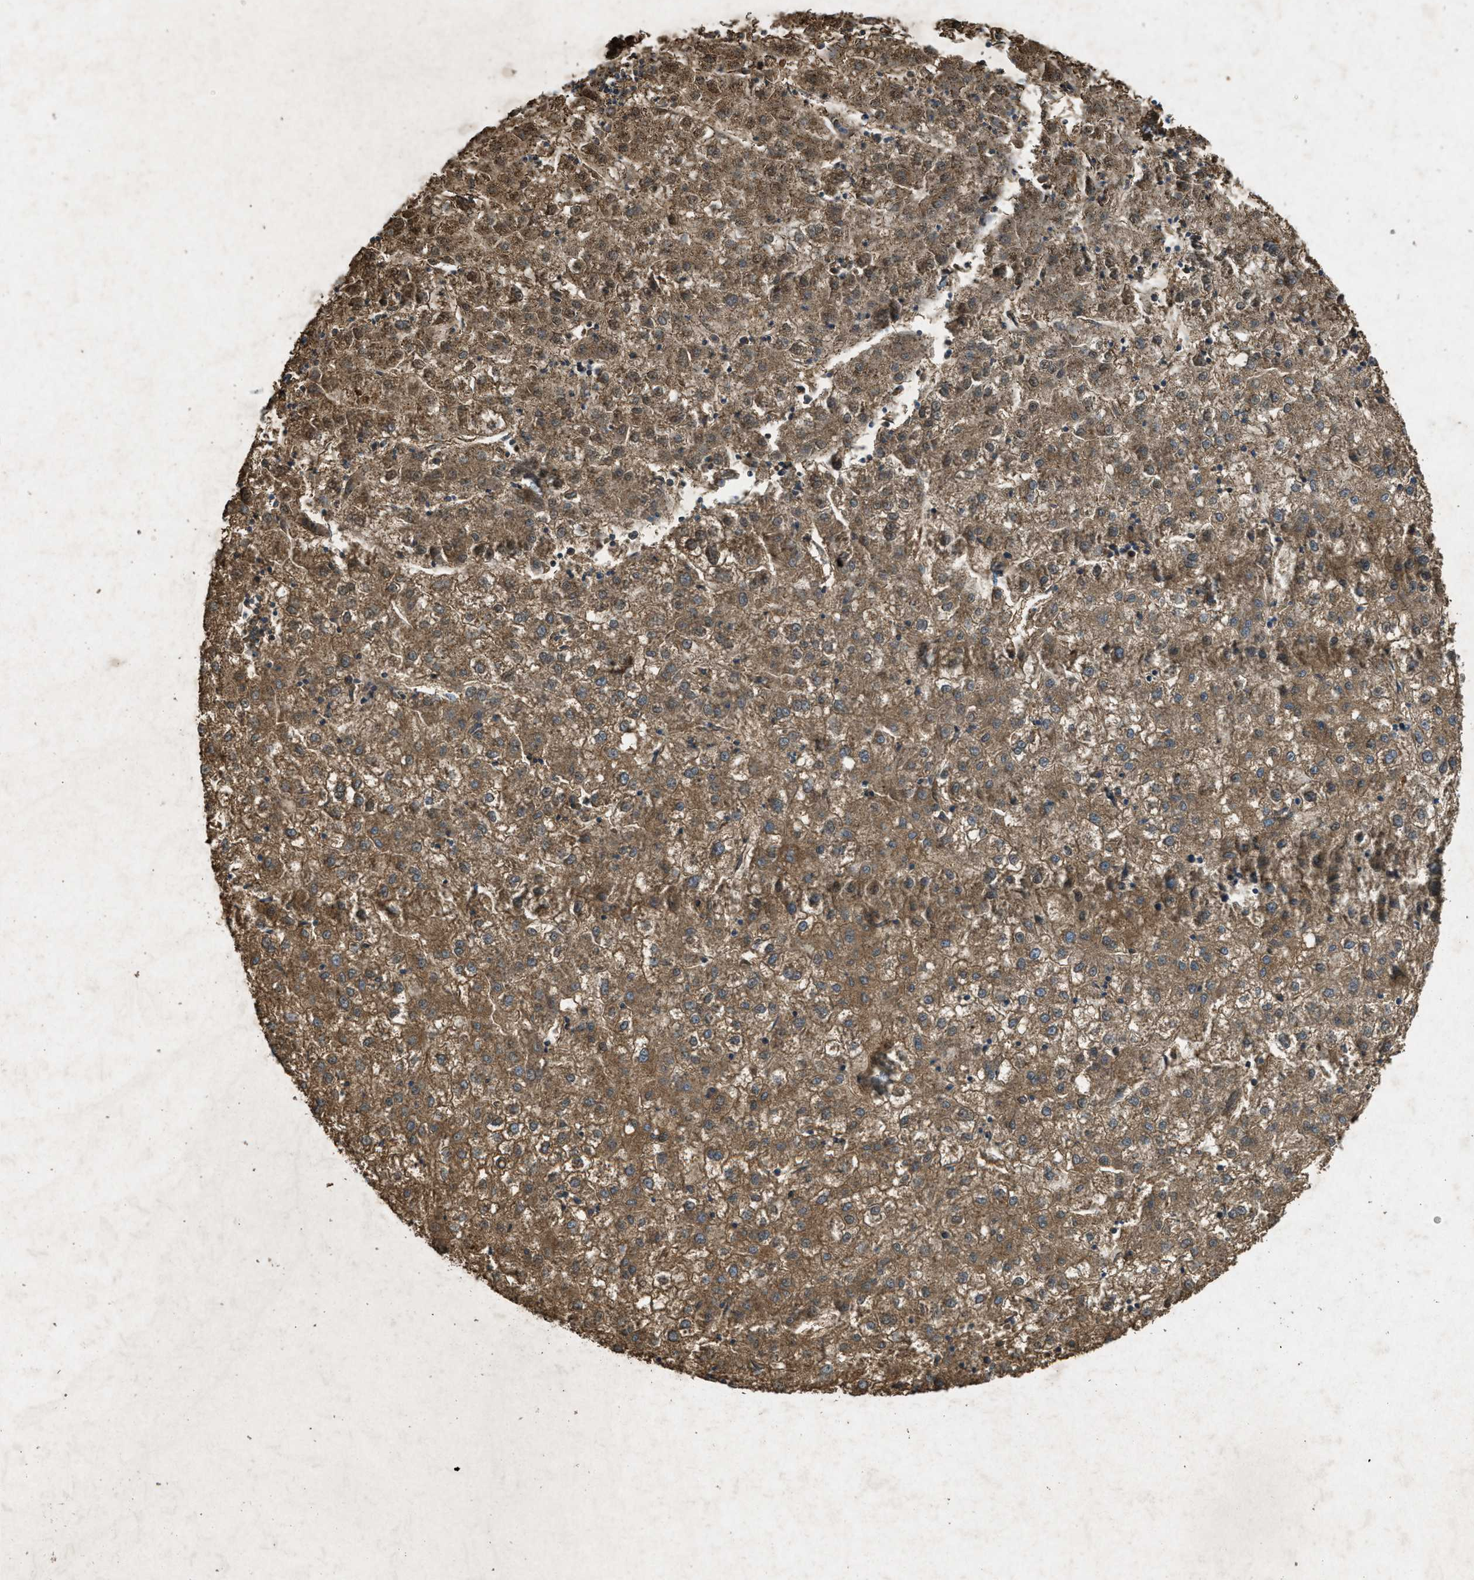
{"staining": {"intensity": "moderate", "quantity": ">75%", "location": "cytoplasmic/membranous"}, "tissue": "liver cancer", "cell_type": "Tumor cells", "image_type": "cancer", "snomed": [{"axis": "morphology", "description": "Carcinoma, Hepatocellular, NOS"}, {"axis": "topography", "description": "Liver"}], "caption": "Liver cancer stained with a brown dye shows moderate cytoplasmic/membranous positive staining in approximately >75% of tumor cells.", "gene": "PPP1R15A", "patient": {"sex": "male", "age": 72}}